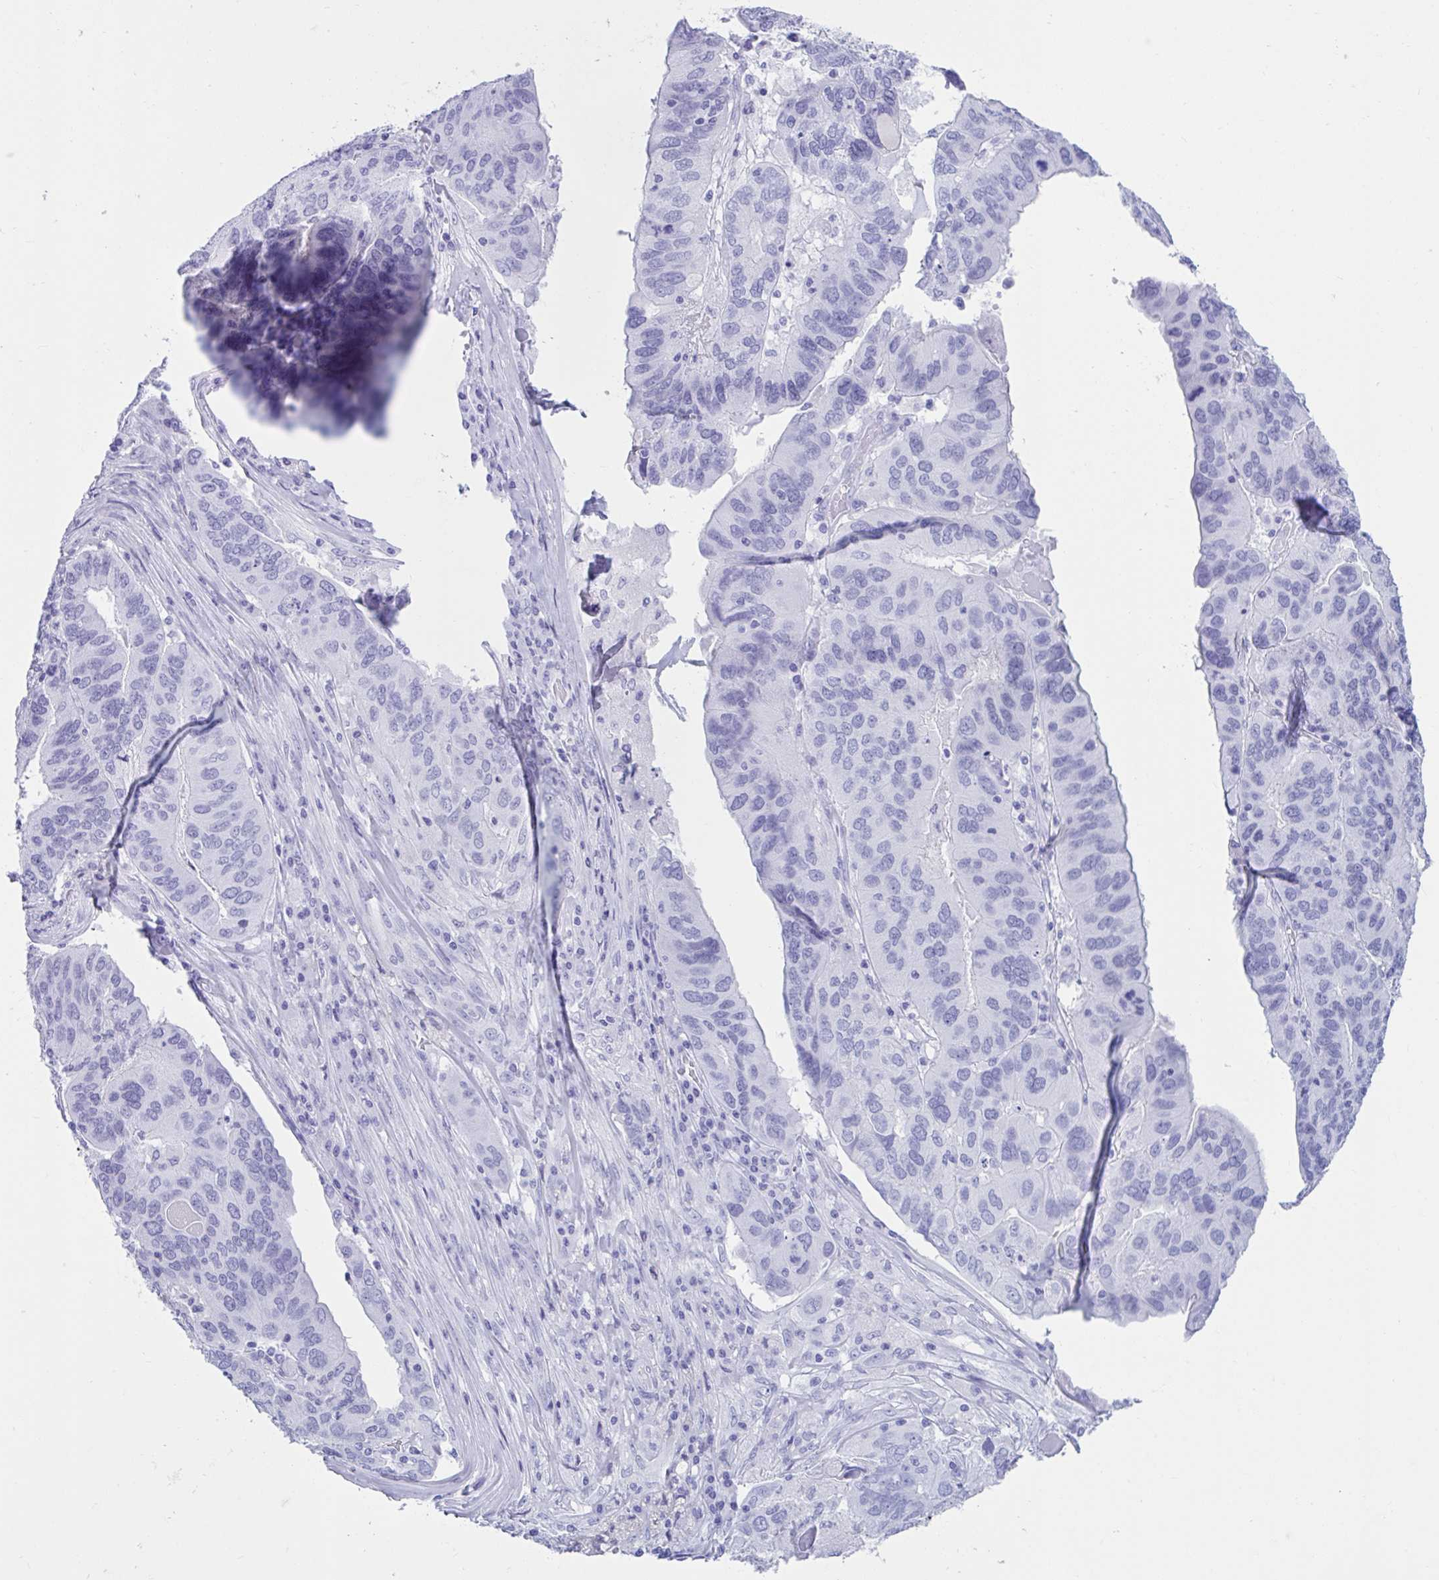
{"staining": {"intensity": "negative", "quantity": "none", "location": "none"}, "tissue": "ovarian cancer", "cell_type": "Tumor cells", "image_type": "cancer", "snomed": [{"axis": "morphology", "description": "Cystadenocarcinoma, serous, NOS"}, {"axis": "topography", "description": "Ovary"}], "caption": "Immunohistochemistry (IHC) of human serous cystadenocarcinoma (ovarian) reveals no staining in tumor cells.", "gene": "TMEM35A", "patient": {"sex": "female", "age": 79}}